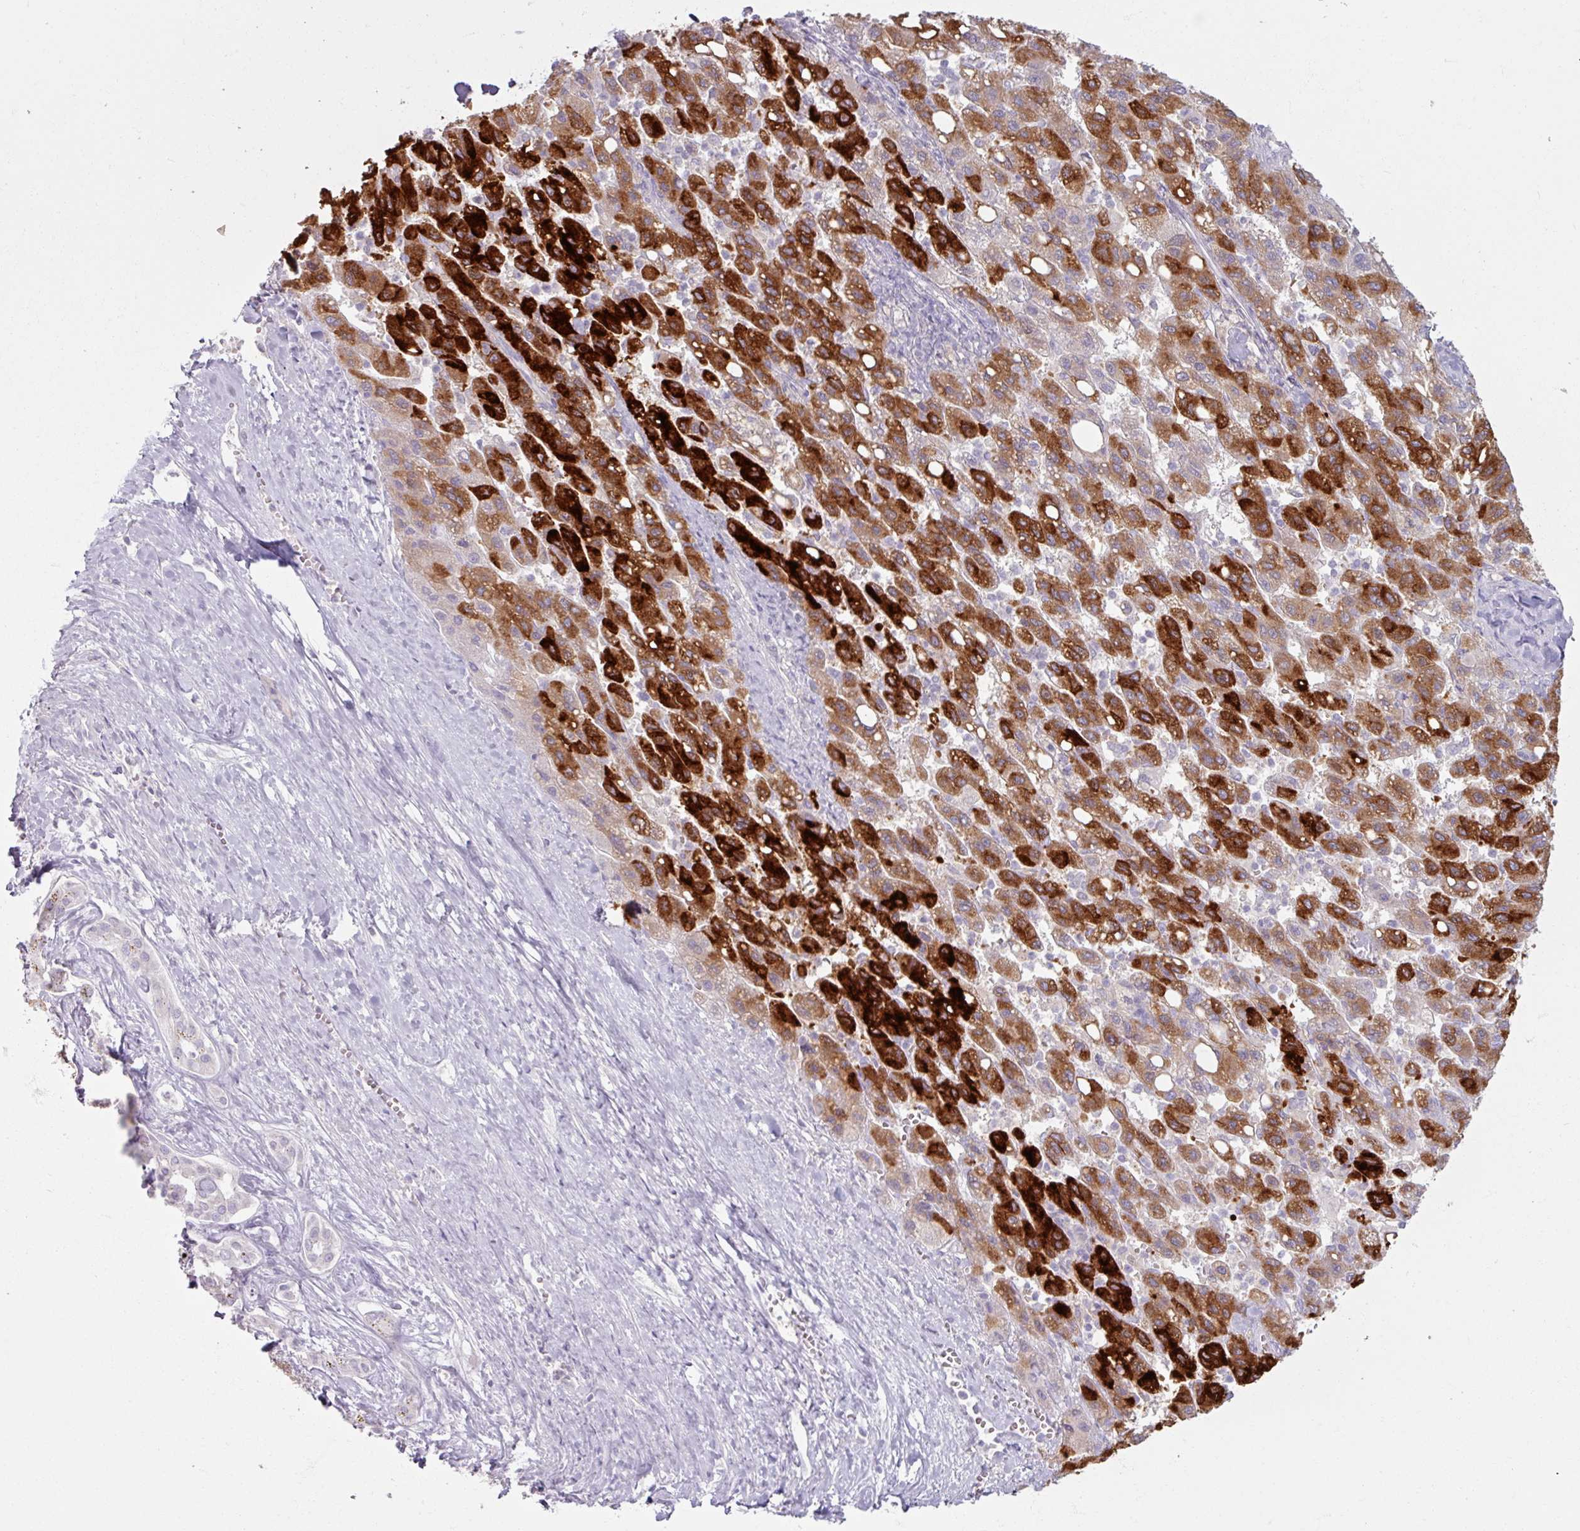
{"staining": {"intensity": "strong", "quantity": "25%-75%", "location": "cytoplasmic/membranous"}, "tissue": "liver cancer", "cell_type": "Tumor cells", "image_type": "cancer", "snomed": [{"axis": "morphology", "description": "Carcinoma, Hepatocellular, NOS"}, {"axis": "topography", "description": "Liver"}], "caption": "Strong cytoplasmic/membranous staining for a protein is seen in about 25%-75% of tumor cells of hepatocellular carcinoma (liver) using immunohistochemistry.", "gene": "SLC27A5", "patient": {"sex": "female", "age": 82}}